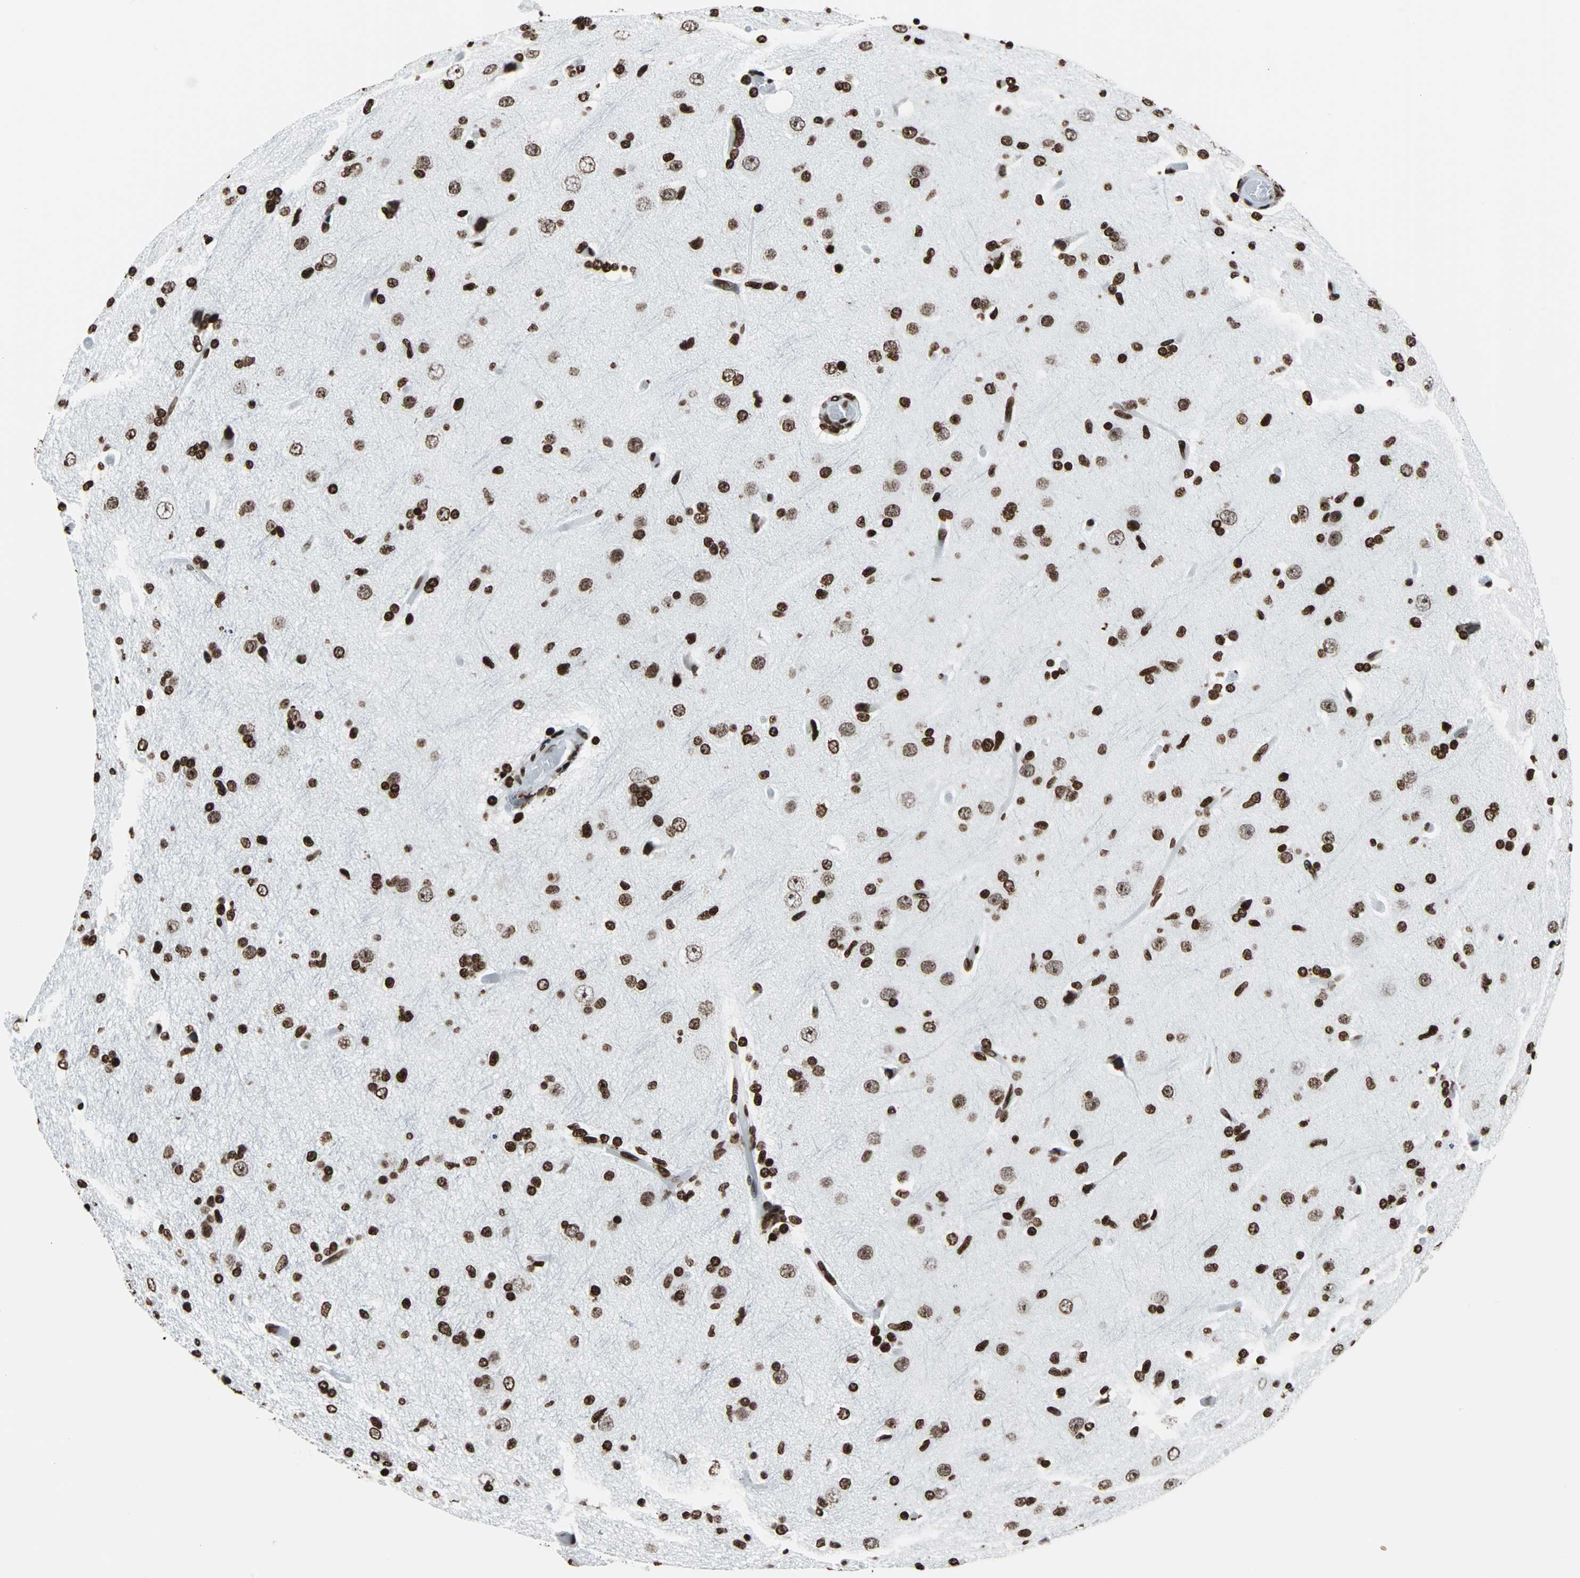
{"staining": {"intensity": "strong", "quantity": ">75%", "location": "nuclear"}, "tissue": "glioma", "cell_type": "Tumor cells", "image_type": "cancer", "snomed": [{"axis": "morphology", "description": "Glioma, malignant, High grade"}, {"axis": "topography", "description": "Brain"}], "caption": "Protein analysis of high-grade glioma (malignant) tissue shows strong nuclear positivity in approximately >75% of tumor cells.", "gene": "H2BC18", "patient": {"sex": "male", "age": 33}}